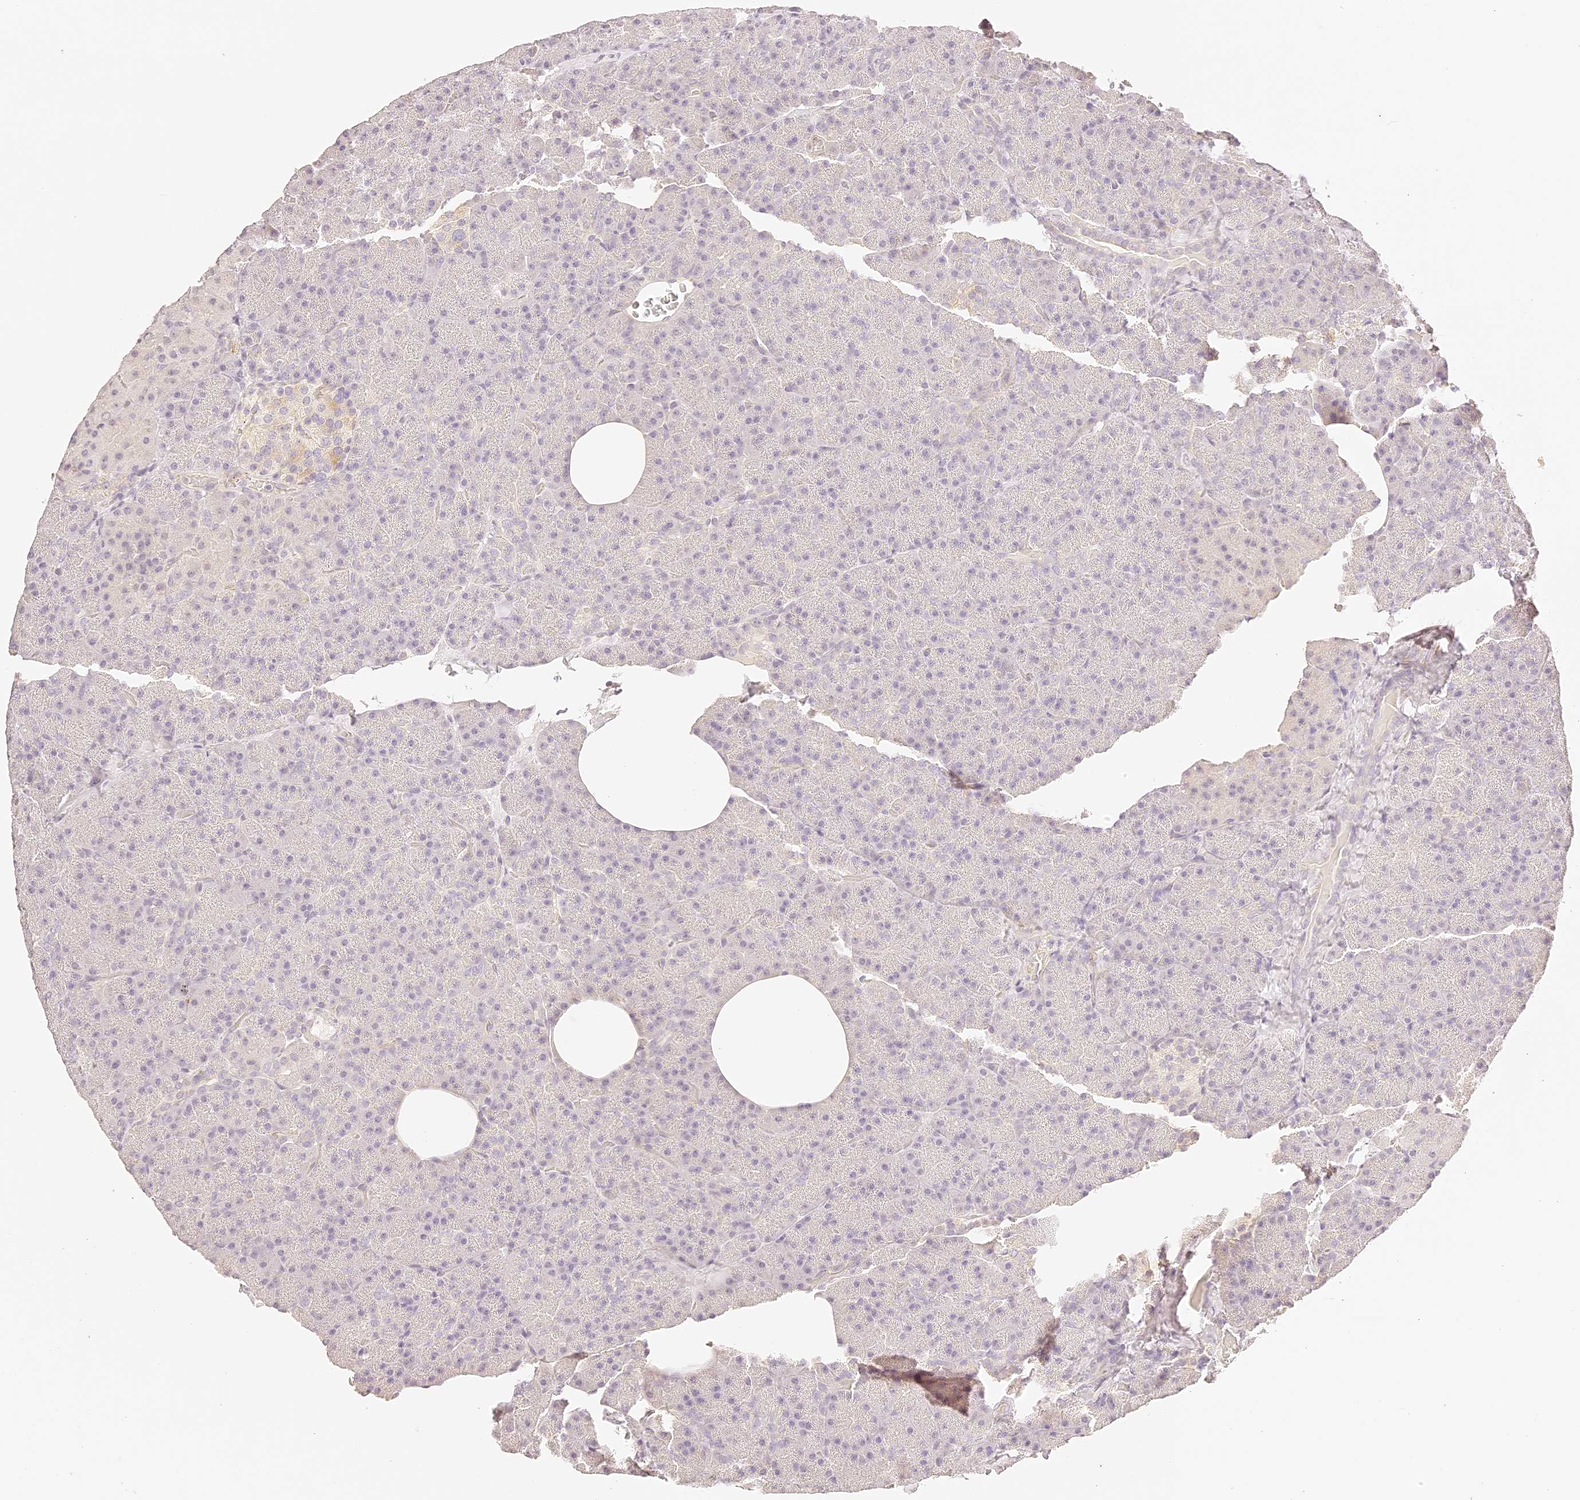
{"staining": {"intensity": "negative", "quantity": "none", "location": "none"}, "tissue": "pancreas", "cell_type": "Exocrine glandular cells", "image_type": "normal", "snomed": [{"axis": "morphology", "description": "Normal tissue, NOS"}, {"axis": "morphology", "description": "Carcinoid, malignant, NOS"}, {"axis": "topography", "description": "Pancreas"}], "caption": "IHC histopathology image of unremarkable pancreas: pancreas stained with DAB (3,3'-diaminobenzidine) exhibits no significant protein staining in exocrine glandular cells. (Stains: DAB (3,3'-diaminobenzidine) immunohistochemistry with hematoxylin counter stain, Microscopy: brightfield microscopy at high magnification).", "gene": "TRIM45", "patient": {"sex": "female", "age": 35}}